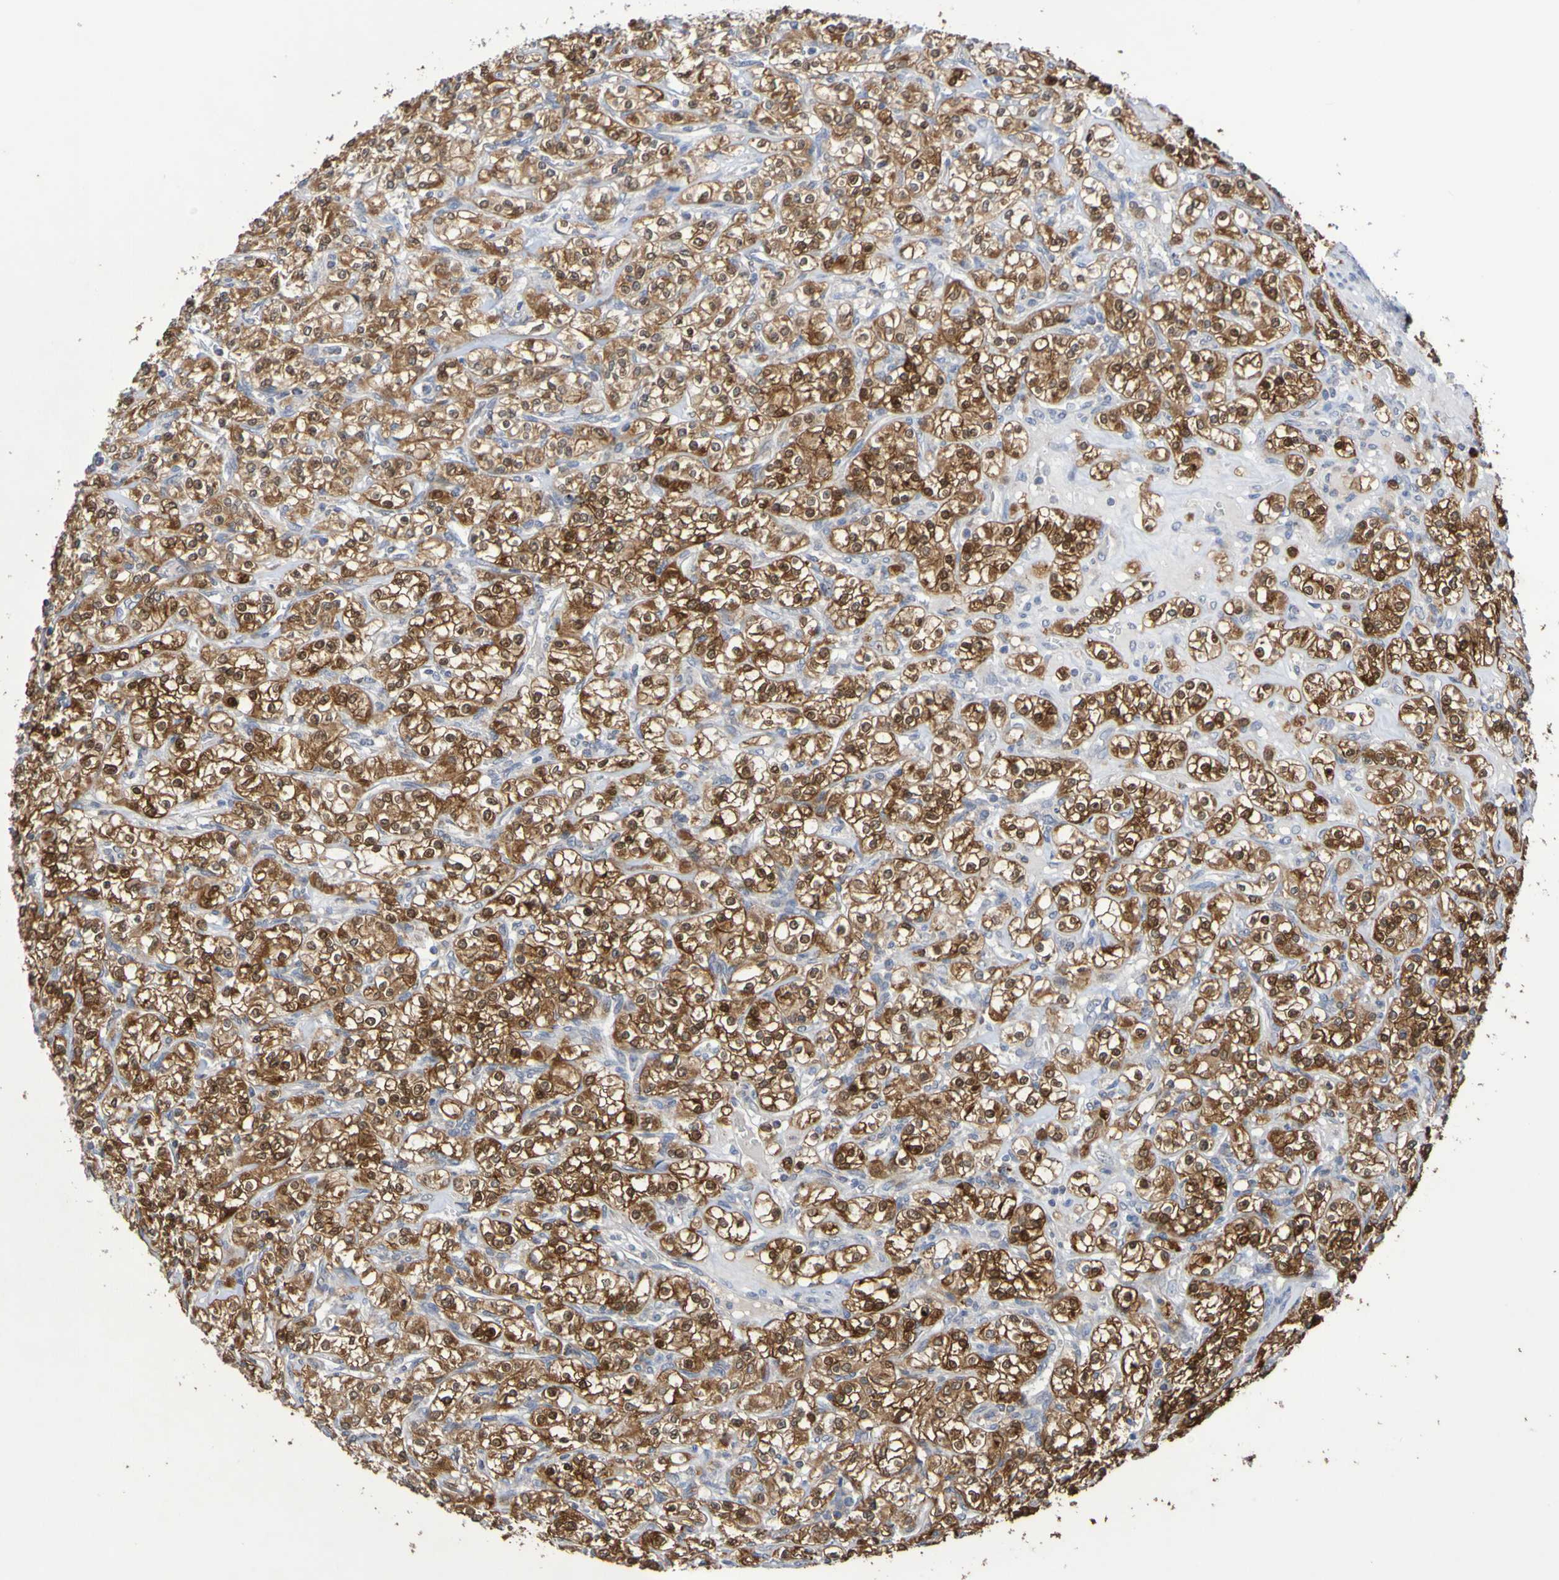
{"staining": {"intensity": "moderate", "quantity": ">75%", "location": "cytoplasmic/membranous,nuclear"}, "tissue": "renal cancer", "cell_type": "Tumor cells", "image_type": "cancer", "snomed": [{"axis": "morphology", "description": "Adenocarcinoma, NOS"}, {"axis": "topography", "description": "Kidney"}], "caption": "The image displays staining of renal cancer (adenocarcinoma), revealing moderate cytoplasmic/membranous and nuclear protein staining (brown color) within tumor cells.", "gene": "C3orf18", "patient": {"sex": "male", "age": 77}}